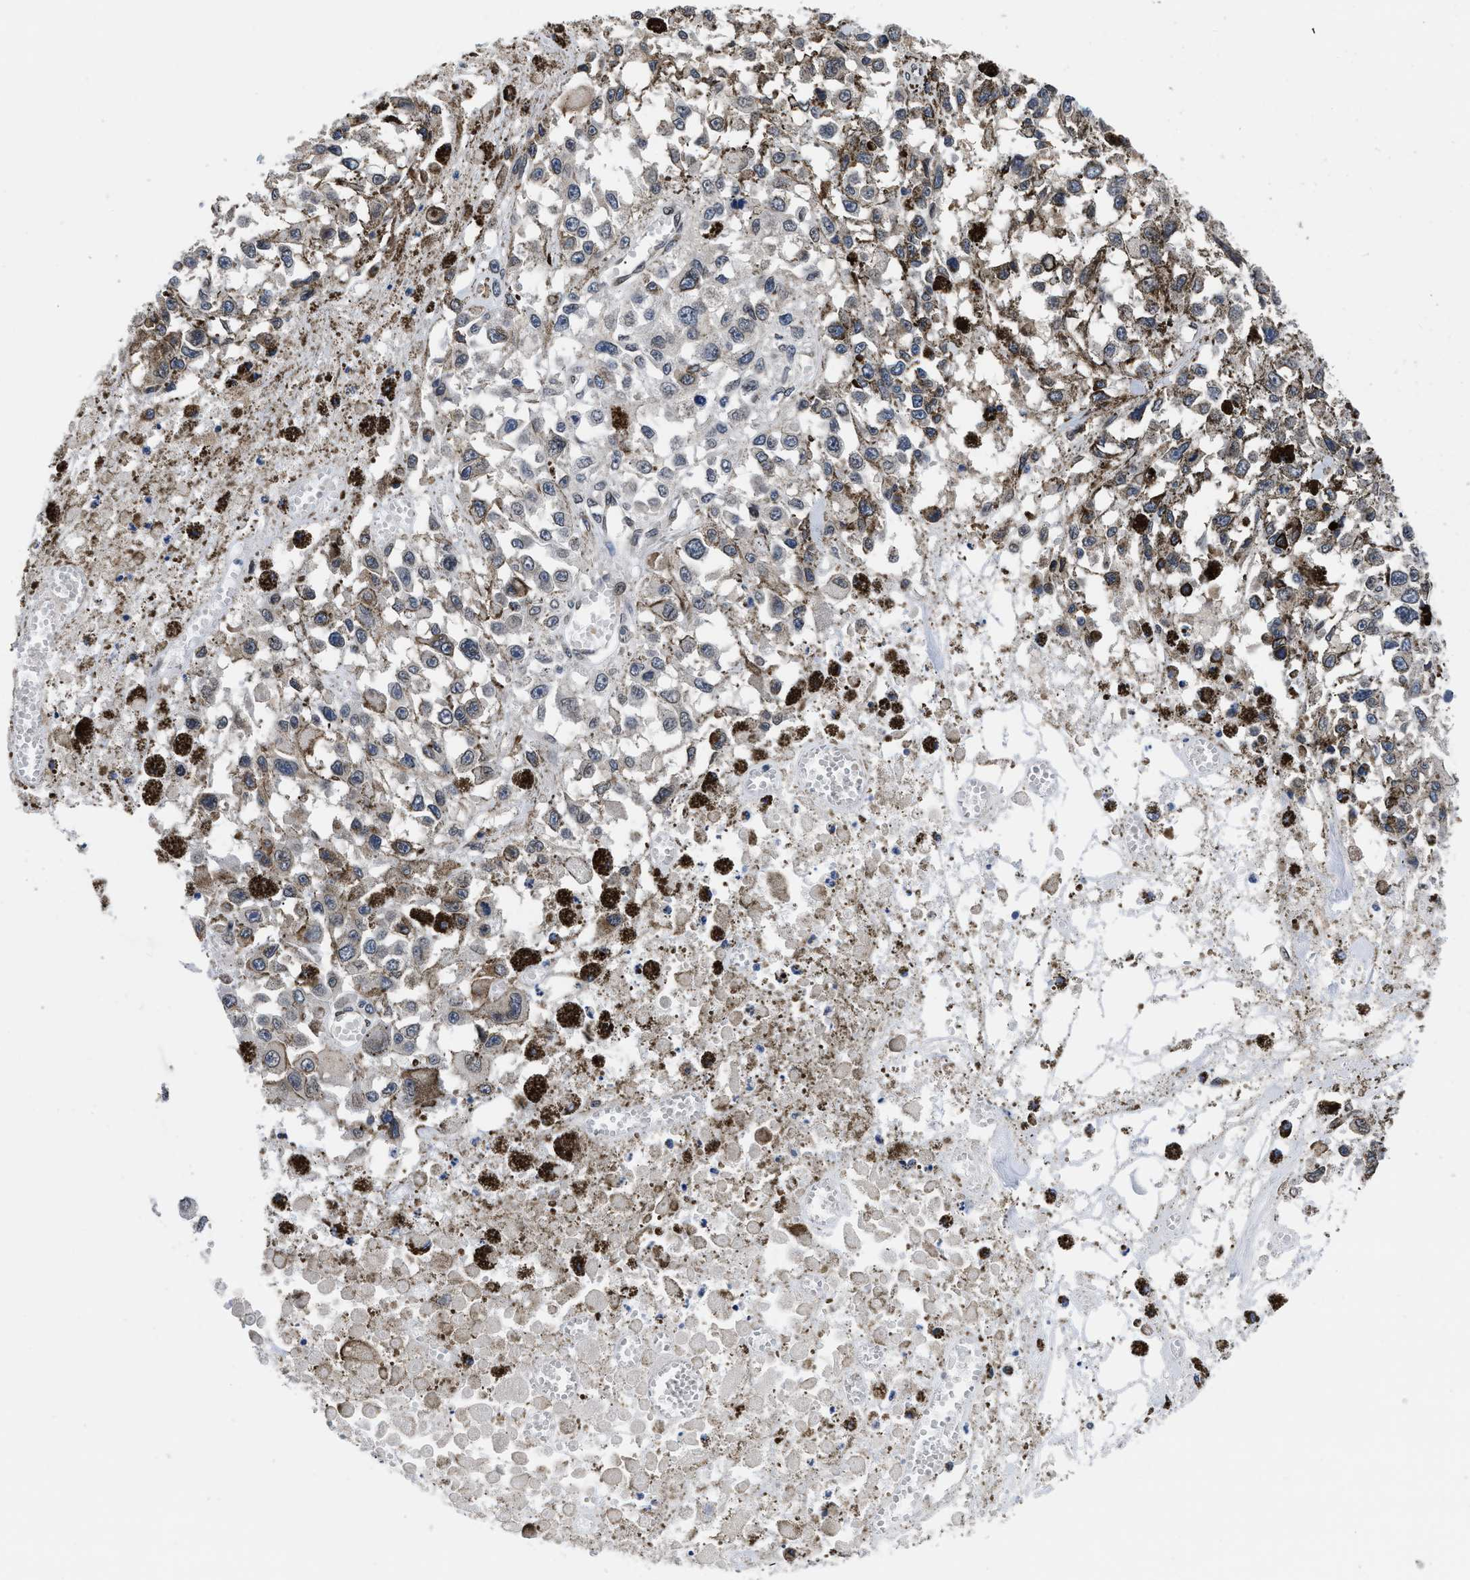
{"staining": {"intensity": "weak", "quantity": "25%-75%", "location": "cytoplasmic/membranous"}, "tissue": "melanoma", "cell_type": "Tumor cells", "image_type": "cancer", "snomed": [{"axis": "morphology", "description": "Malignant melanoma, Metastatic site"}, {"axis": "topography", "description": "Lymph node"}], "caption": "A photomicrograph of human melanoma stained for a protein displays weak cytoplasmic/membranous brown staining in tumor cells.", "gene": "SNX10", "patient": {"sex": "male", "age": 59}}